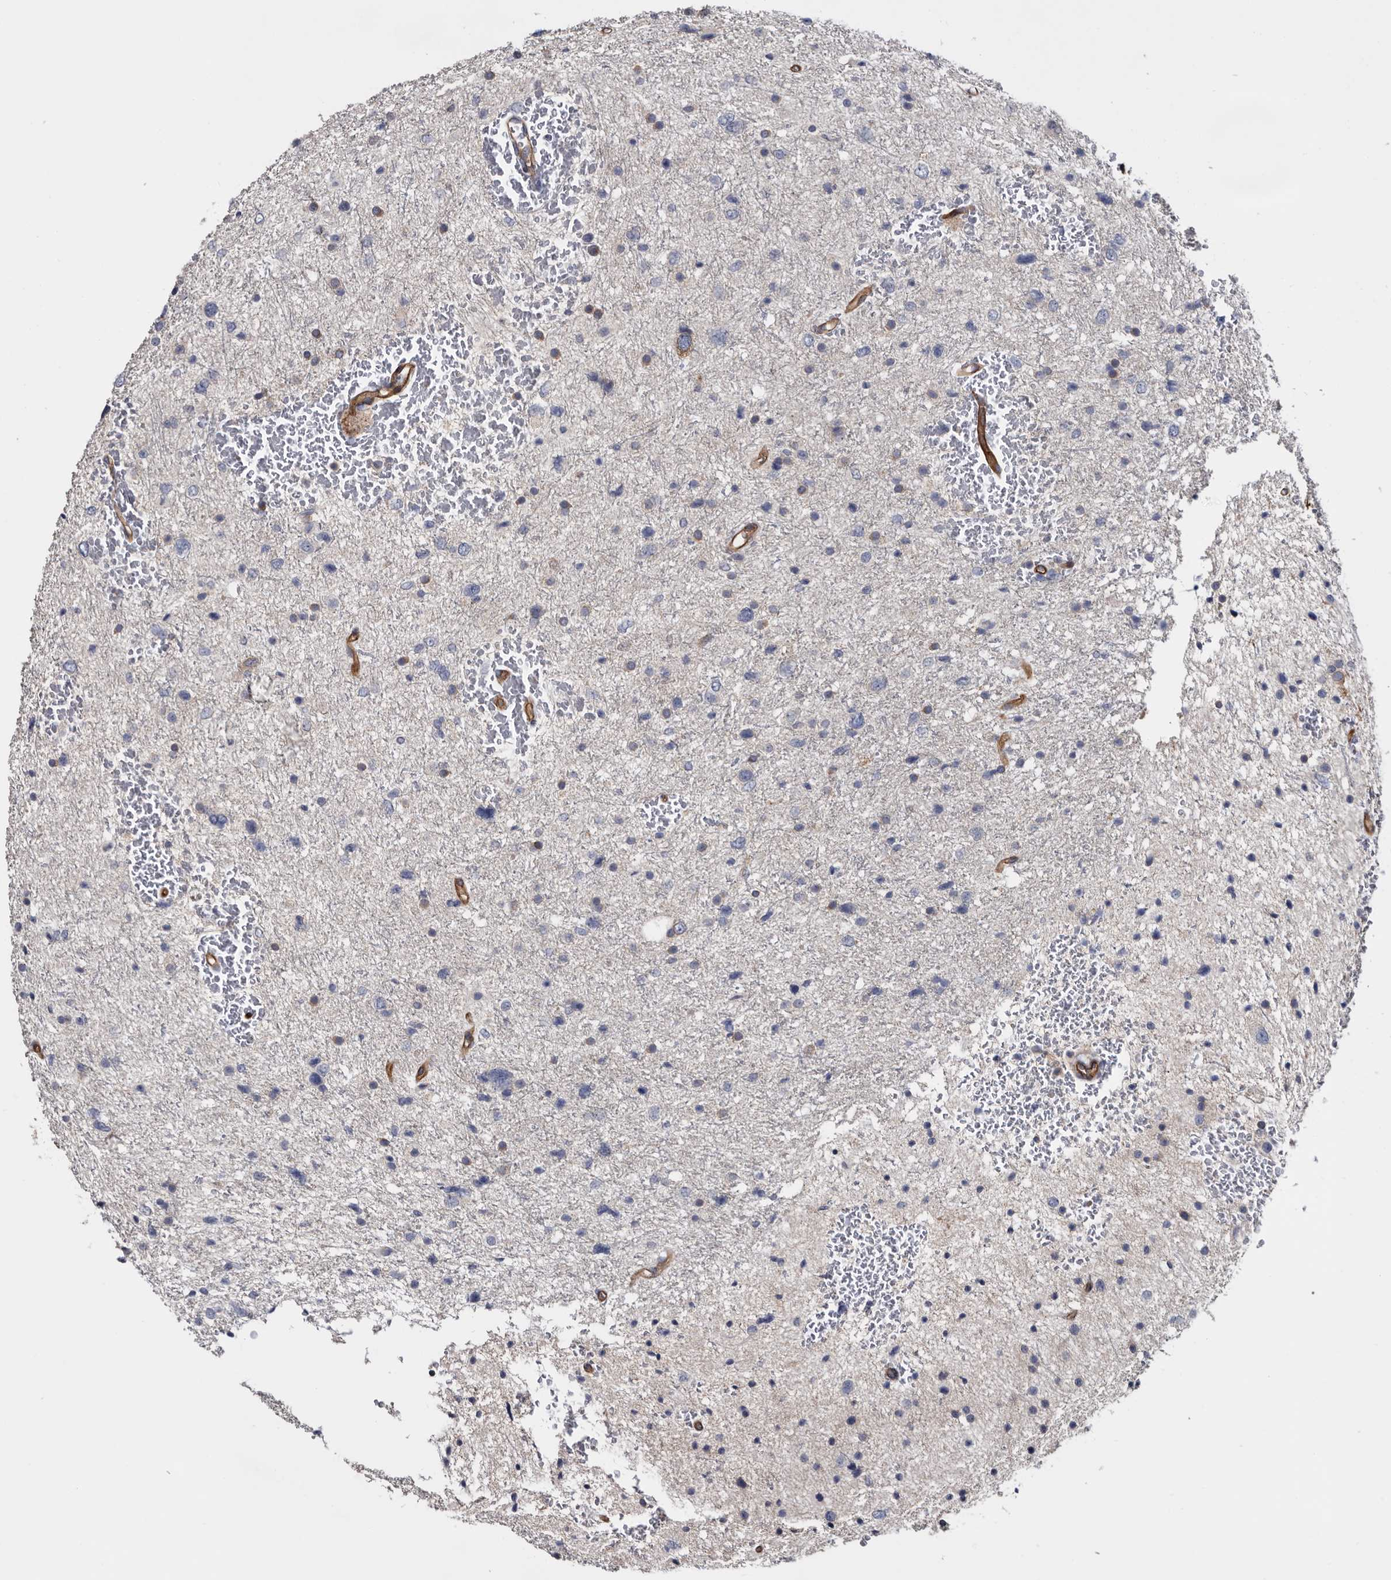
{"staining": {"intensity": "negative", "quantity": "none", "location": "none"}, "tissue": "glioma", "cell_type": "Tumor cells", "image_type": "cancer", "snomed": [{"axis": "morphology", "description": "Glioma, malignant, Low grade"}, {"axis": "topography", "description": "Brain"}], "caption": "Immunohistochemical staining of glioma demonstrates no significant expression in tumor cells.", "gene": "TSPAN17", "patient": {"sex": "female", "age": 37}}